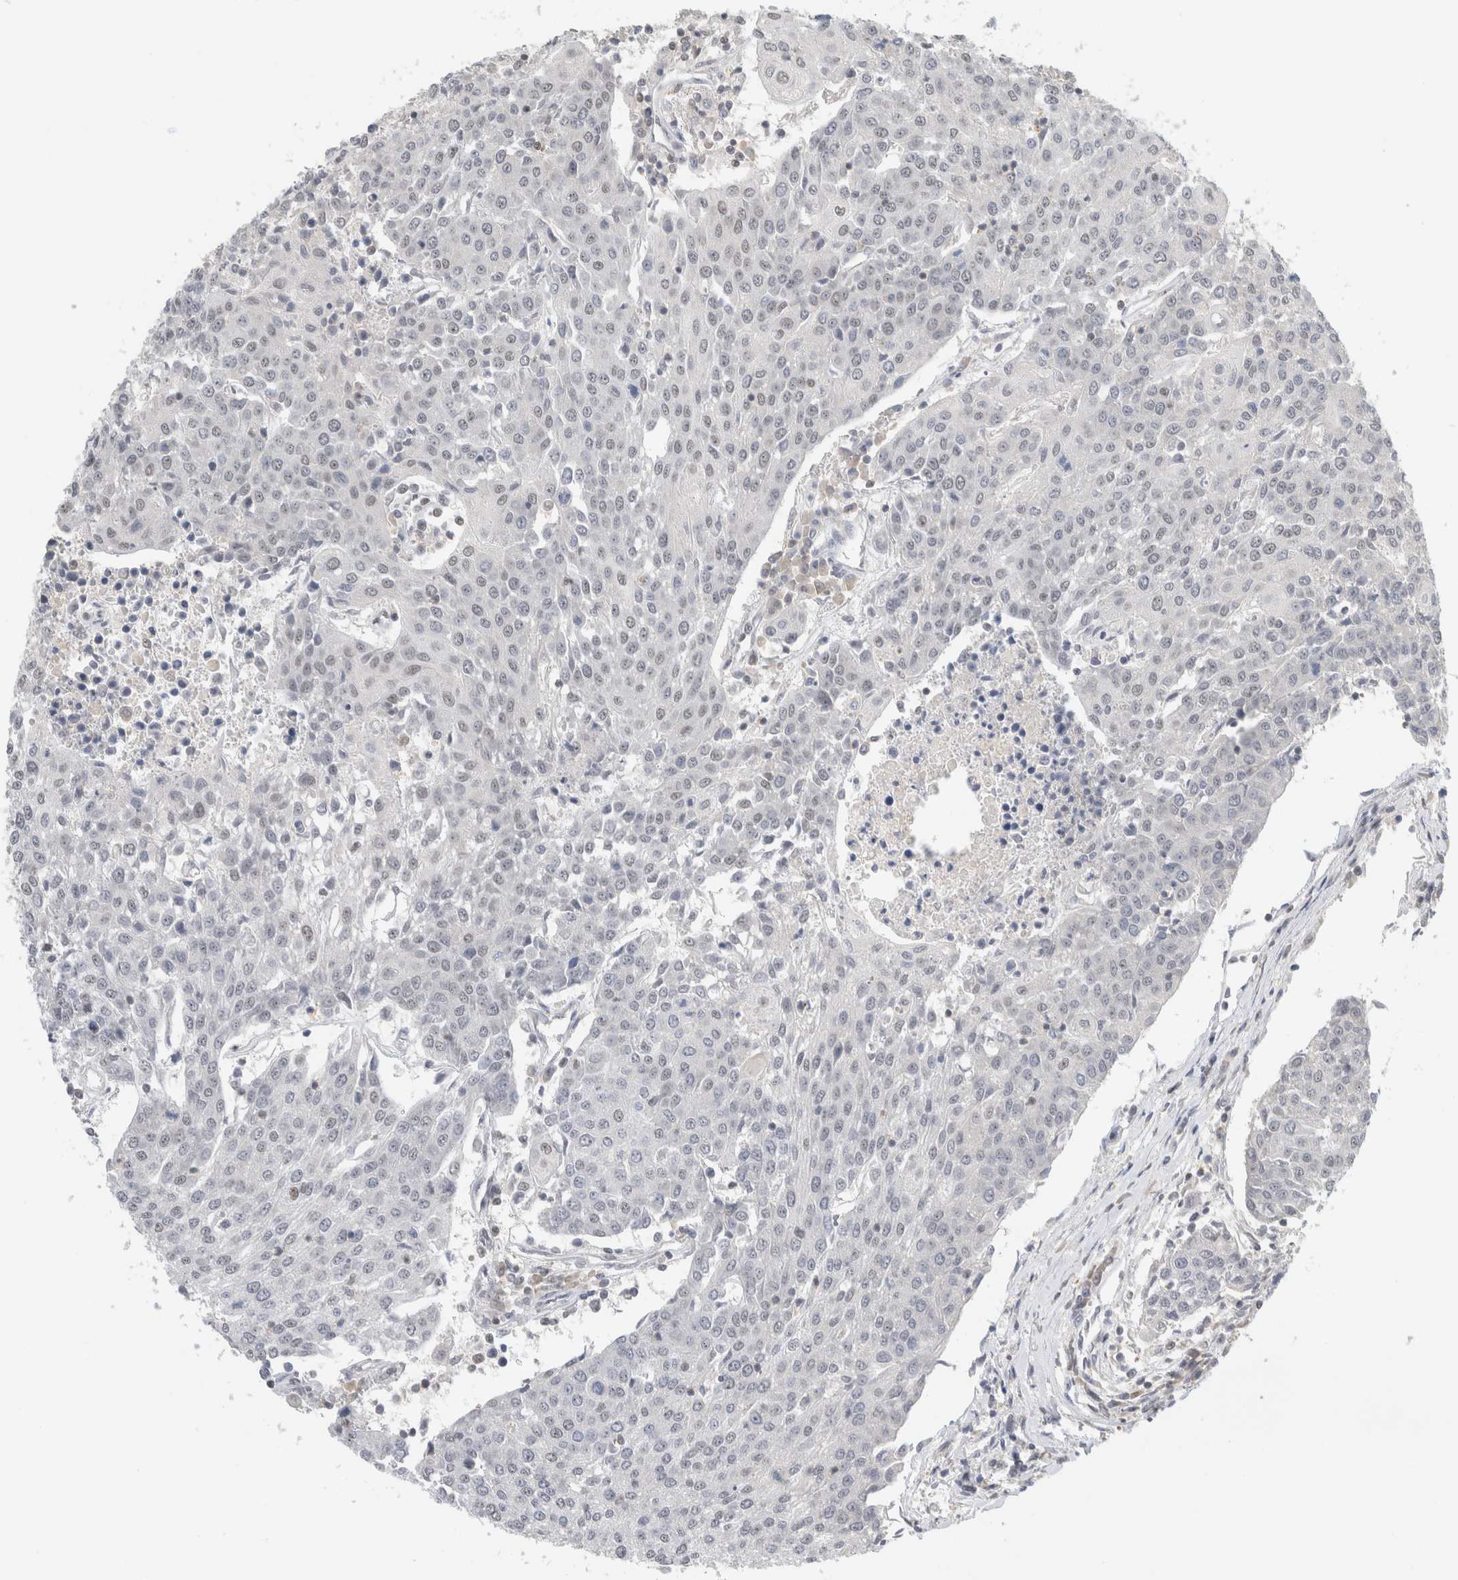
{"staining": {"intensity": "weak", "quantity": "<25%", "location": "nuclear"}, "tissue": "urothelial cancer", "cell_type": "Tumor cells", "image_type": "cancer", "snomed": [{"axis": "morphology", "description": "Urothelial carcinoma, High grade"}, {"axis": "topography", "description": "Urinary bladder"}], "caption": "DAB immunohistochemical staining of human urothelial carcinoma (high-grade) shows no significant positivity in tumor cells. (DAB IHC with hematoxylin counter stain).", "gene": "SNRNP40", "patient": {"sex": "female", "age": 85}}